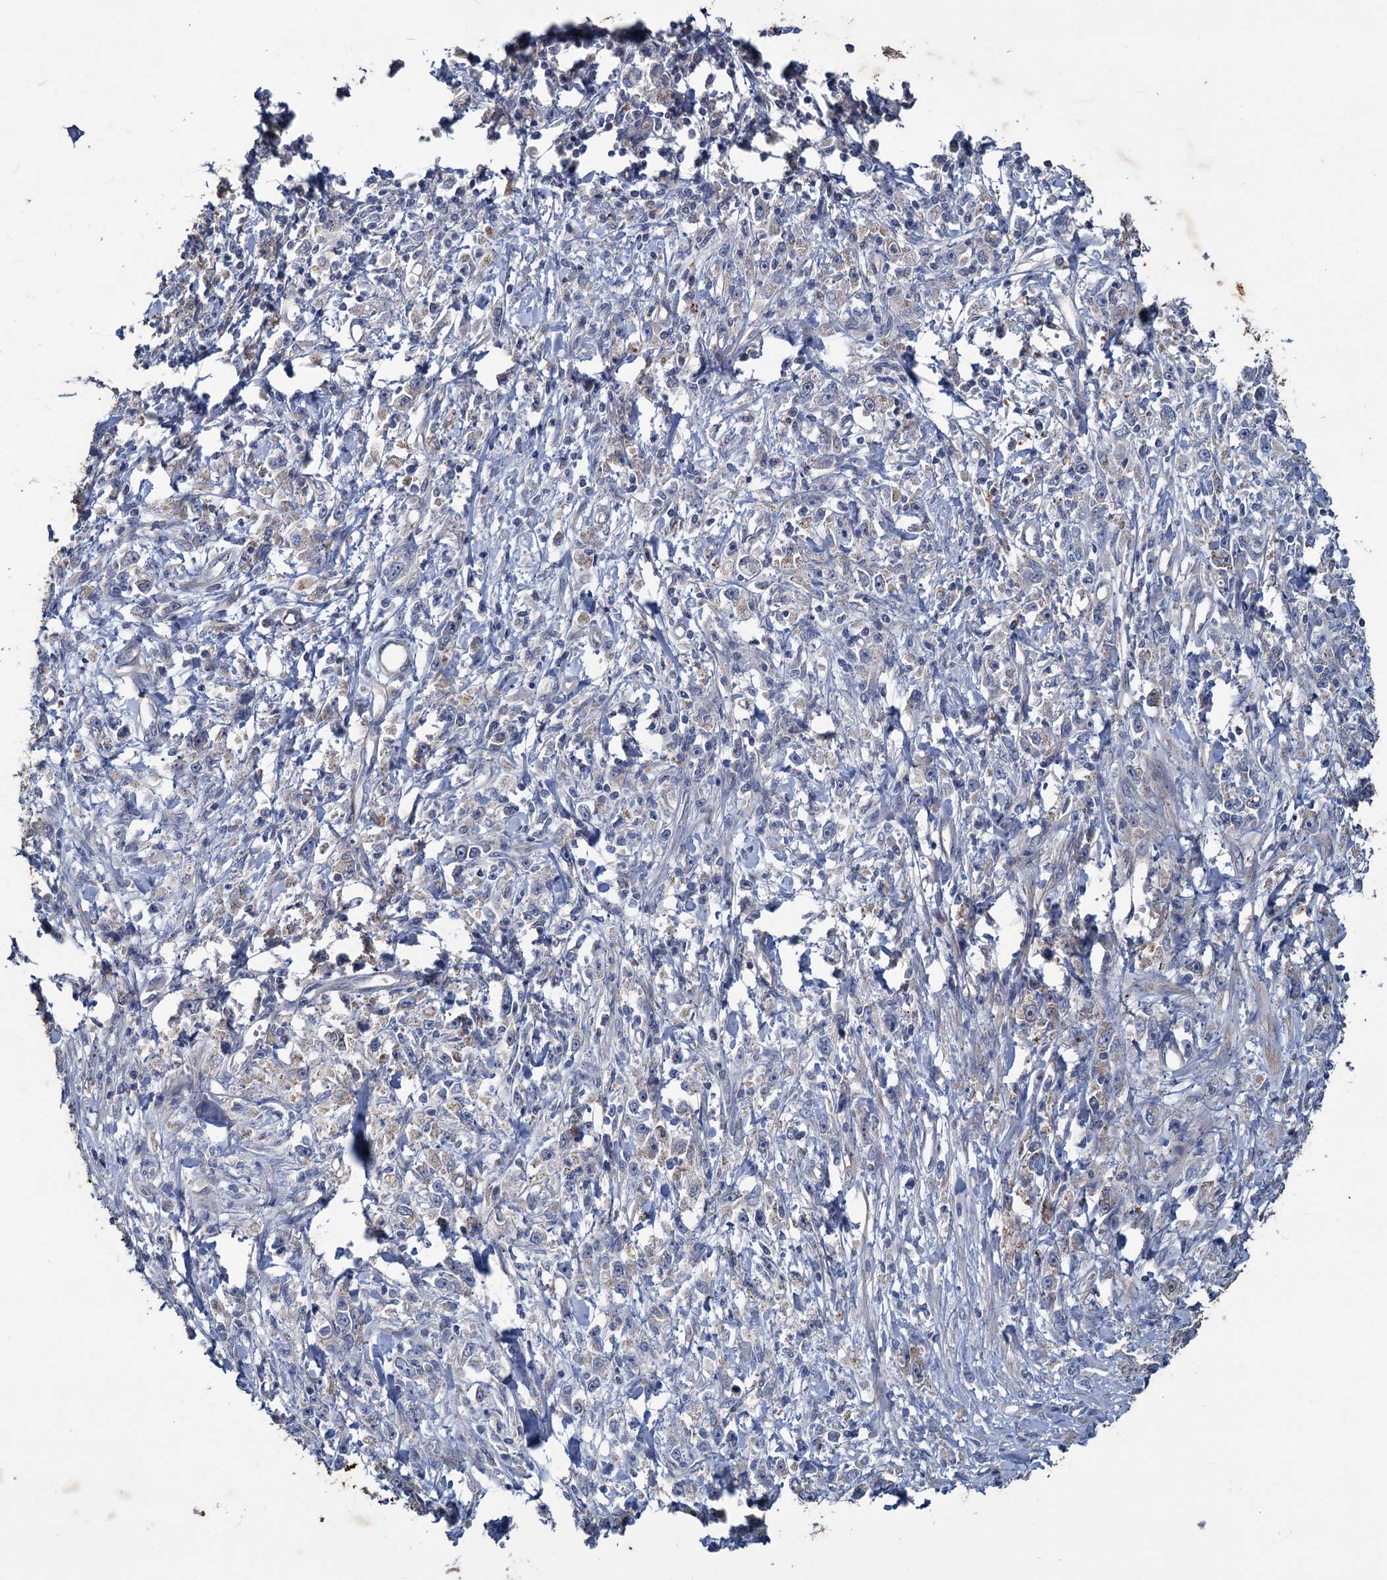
{"staining": {"intensity": "negative", "quantity": "none", "location": "none"}, "tissue": "stomach cancer", "cell_type": "Tumor cells", "image_type": "cancer", "snomed": [{"axis": "morphology", "description": "Adenocarcinoma, NOS"}, {"axis": "topography", "description": "Stomach"}], "caption": "Immunohistochemical staining of adenocarcinoma (stomach) displays no significant expression in tumor cells.", "gene": "SLC2A7", "patient": {"sex": "female", "age": 59}}